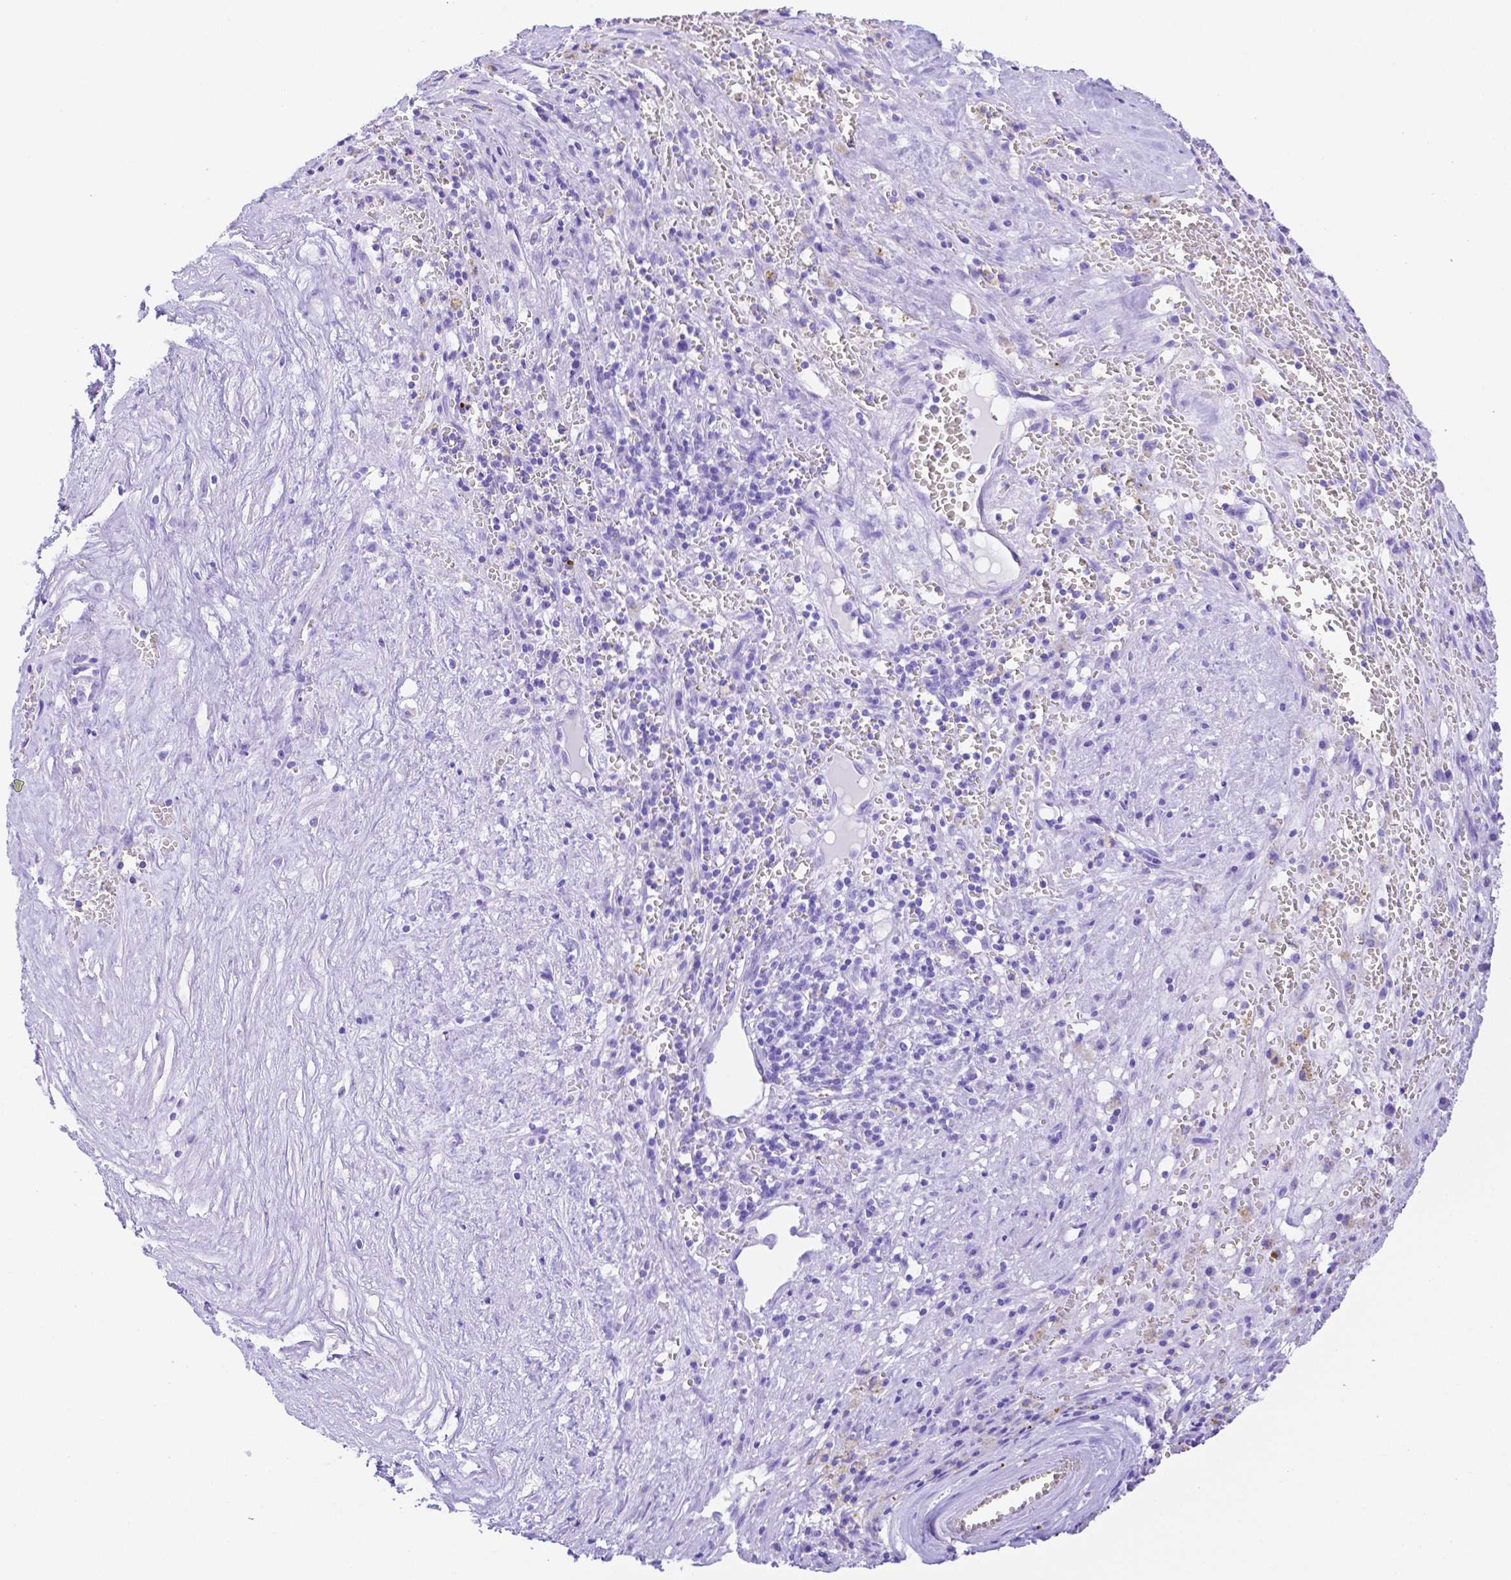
{"staining": {"intensity": "negative", "quantity": "none", "location": "none"}, "tissue": "liver cancer", "cell_type": "Tumor cells", "image_type": "cancer", "snomed": [{"axis": "morphology", "description": "Carcinoma, Hepatocellular, NOS"}, {"axis": "topography", "description": "Liver"}], "caption": "High power microscopy image of an immunohistochemistry histopathology image of liver cancer (hepatocellular carcinoma), revealing no significant staining in tumor cells.", "gene": "SMR3A", "patient": {"sex": "female", "age": 77}}